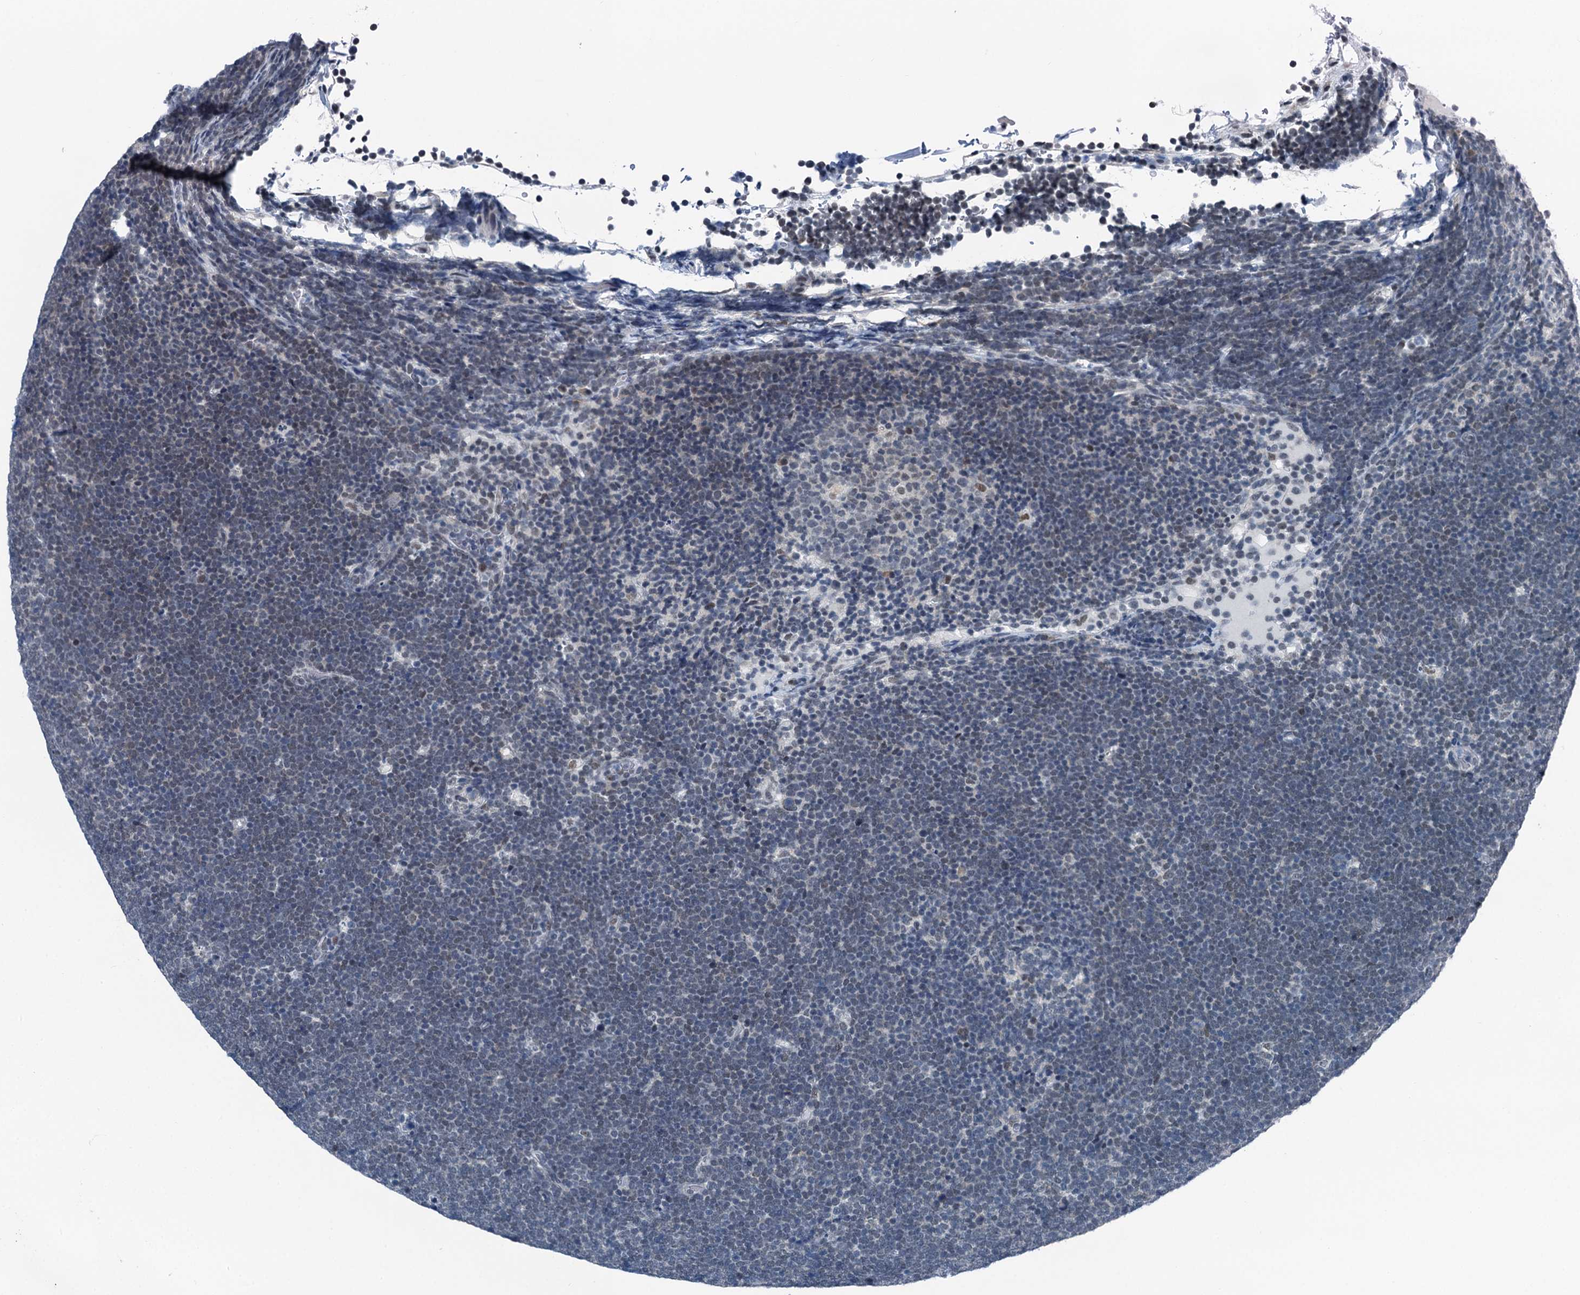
{"staining": {"intensity": "weak", "quantity": "<25%", "location": "nuclear"}, "tissue": "lymphoma", "cell_type": "Tumor cells", "image_type": "cancer", "snomed": [{"axis": "morphology", "description": "Malignant lymphoma, non-Hodgkin's type, High grade"}, {"axis": "topography", "description": "Lymph node"}], "caption": "An image of human lymphoma is negative for staining in tumor cells.", "gene": "TRPT1", "patient": {"sex": "male", "age": 13}}